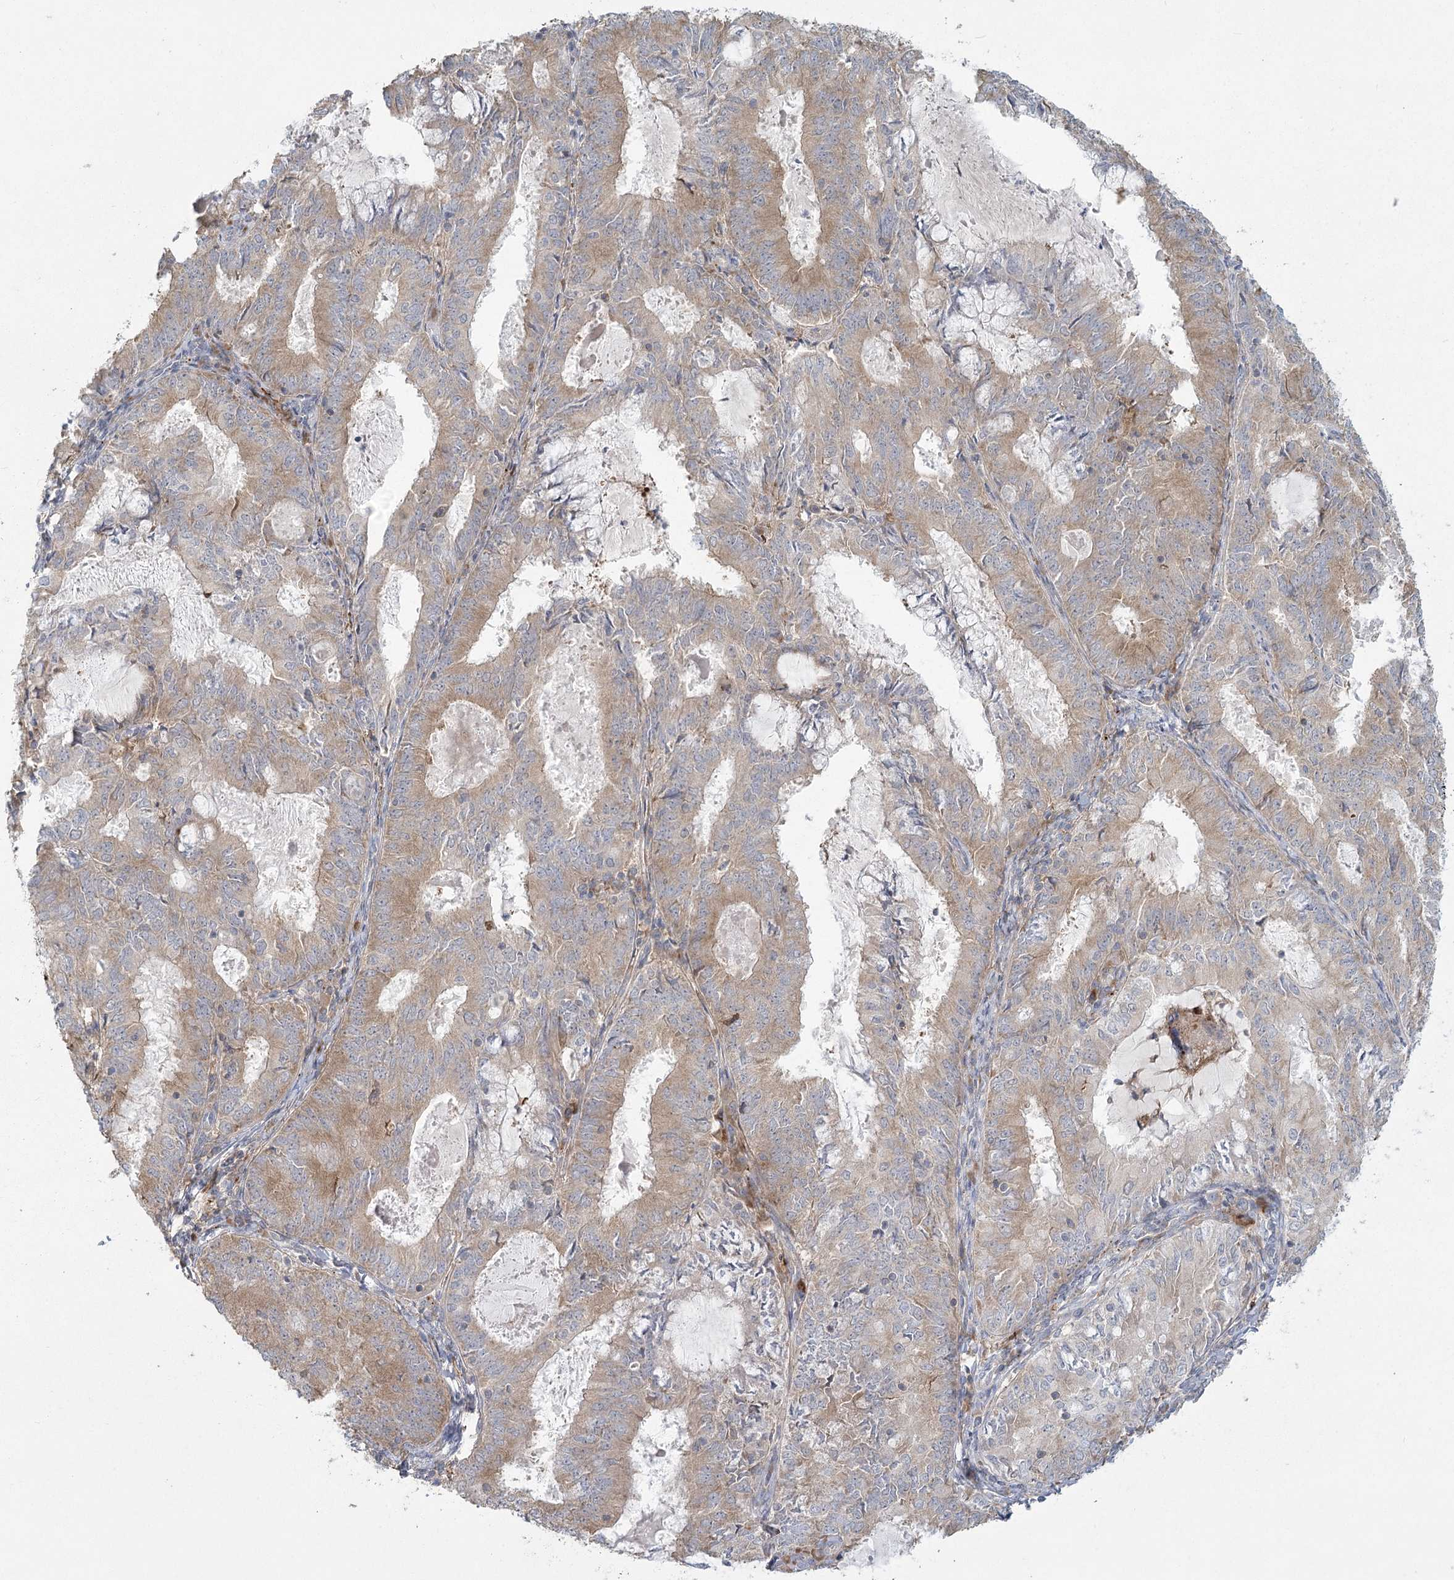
{"staining": {"intensity": "moderate", "quantity": "<25%", "location": "cytoplasmic/membranous"}, "tissue": "endometrial cancer", "cell_type": "Tumor cells", "image_type": "cancer", "snomed": [{"axis": "morphology", "description": "Adenocarcinoma, NOS"}, {"axis": "topography", "description": "Endometrium"}], "caption": "Protein expression by IHC displays moderate cytoplasmic/membranous expression in approximately <25% of tumor cells in adenocarcinoma (endometrial). (DAB IHC, brown staining for protein, blue staining for nuclei).", "gene": "FAM110C", "patient": {"sex": "female", "age": 57}}